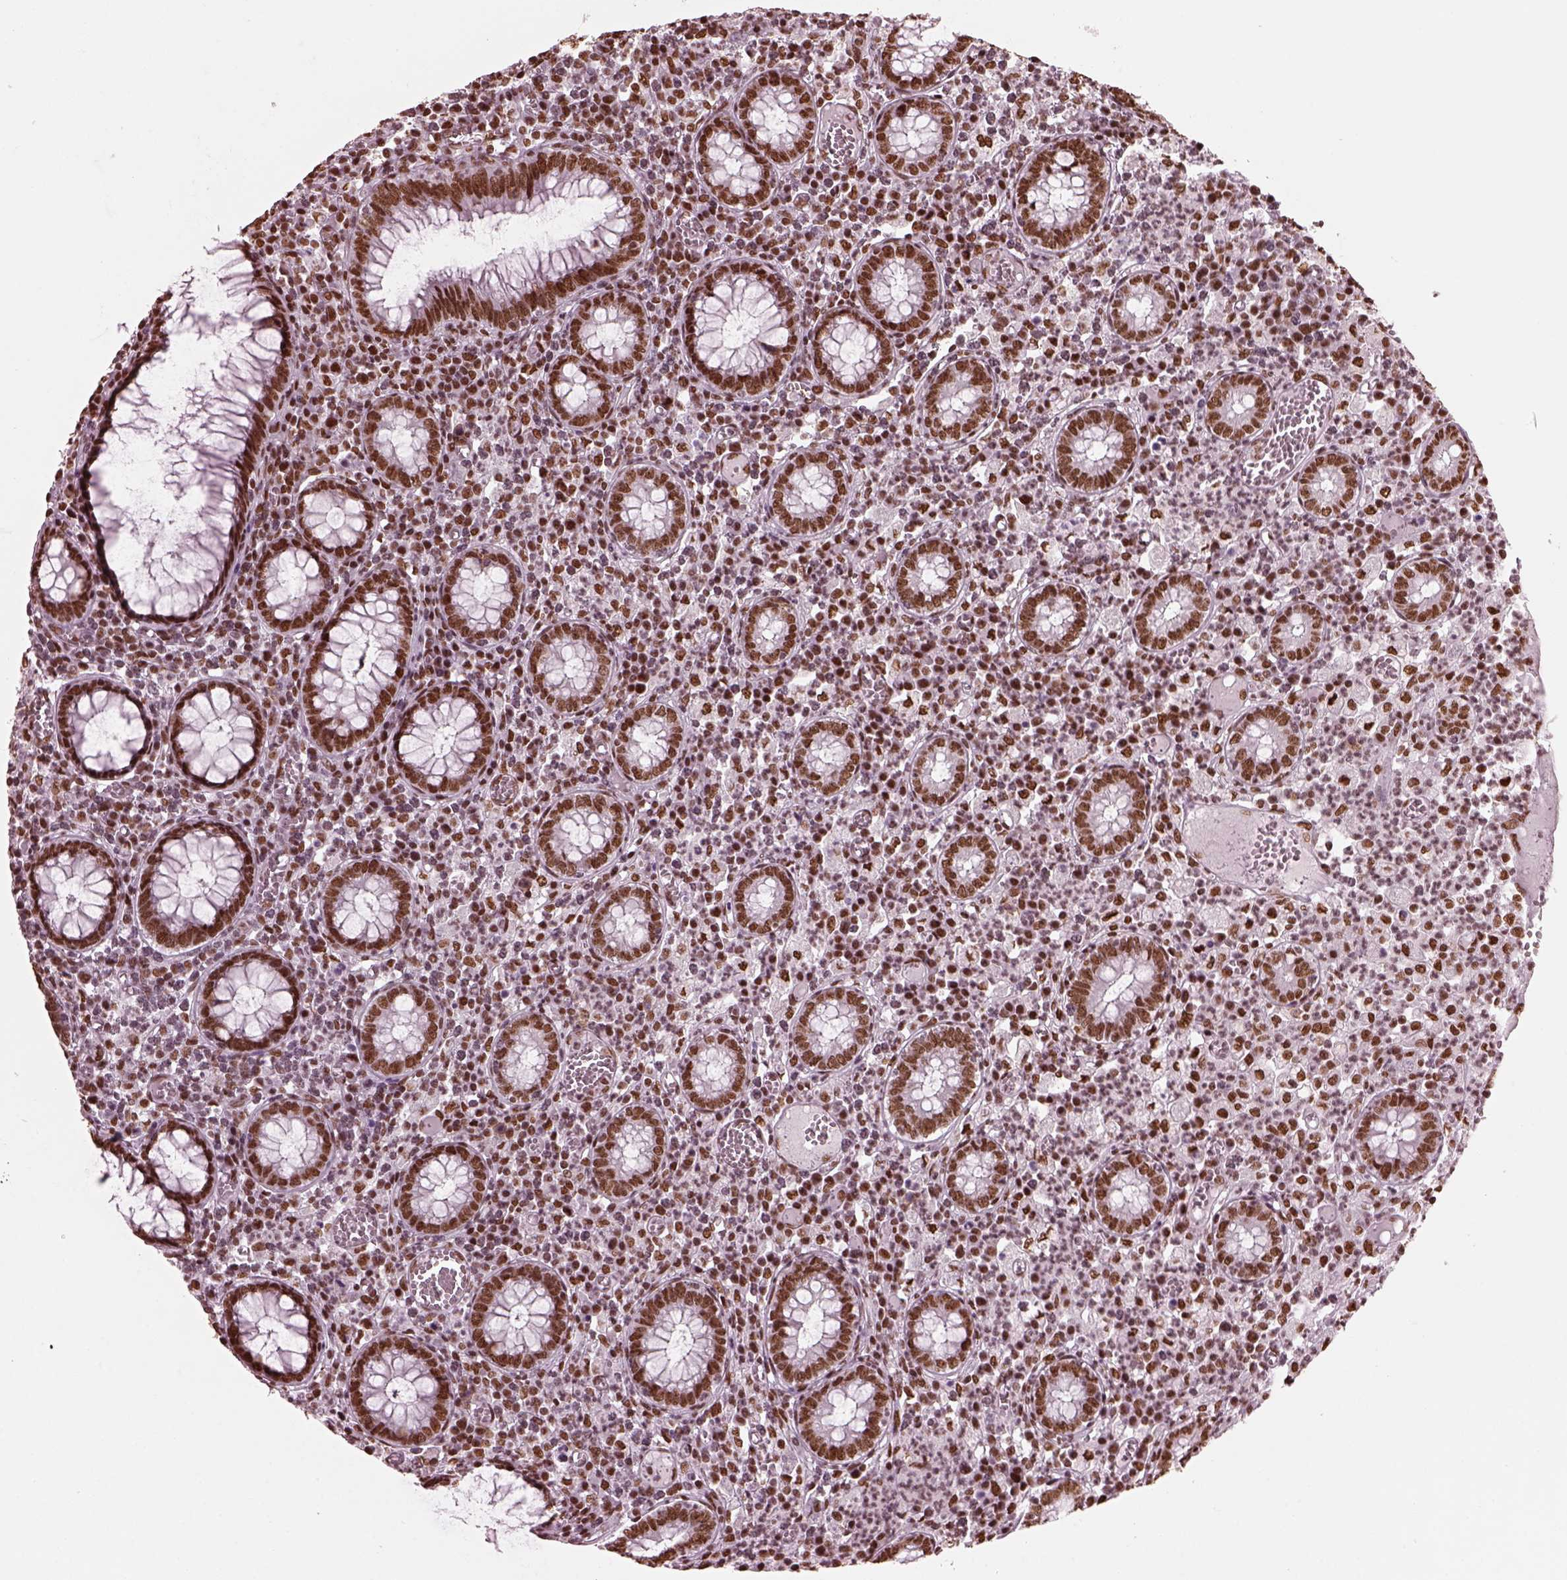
{"staining": {"intensity": "strong", "quantity": ">75%", "location": "nuclear"}, "tissue": "colorectal cancer", "cell_type": "Tumor cells", "image_type": "cancer", "snomed": [{"axis": "morphology", "description": "Normal tissue, NOS"}, {"axis": "morphology", "description": "Adenocarcinoma, NOS"}, {"axis": "topography", "description": "Colon"}], "caption": "Protein analysis of colorectal cancer tissue exhibits strong nuclear positivity in about >75% of tumor cells.", "gene": "CBFA2T3", "patient": {"sex": "male", "age": 65}}